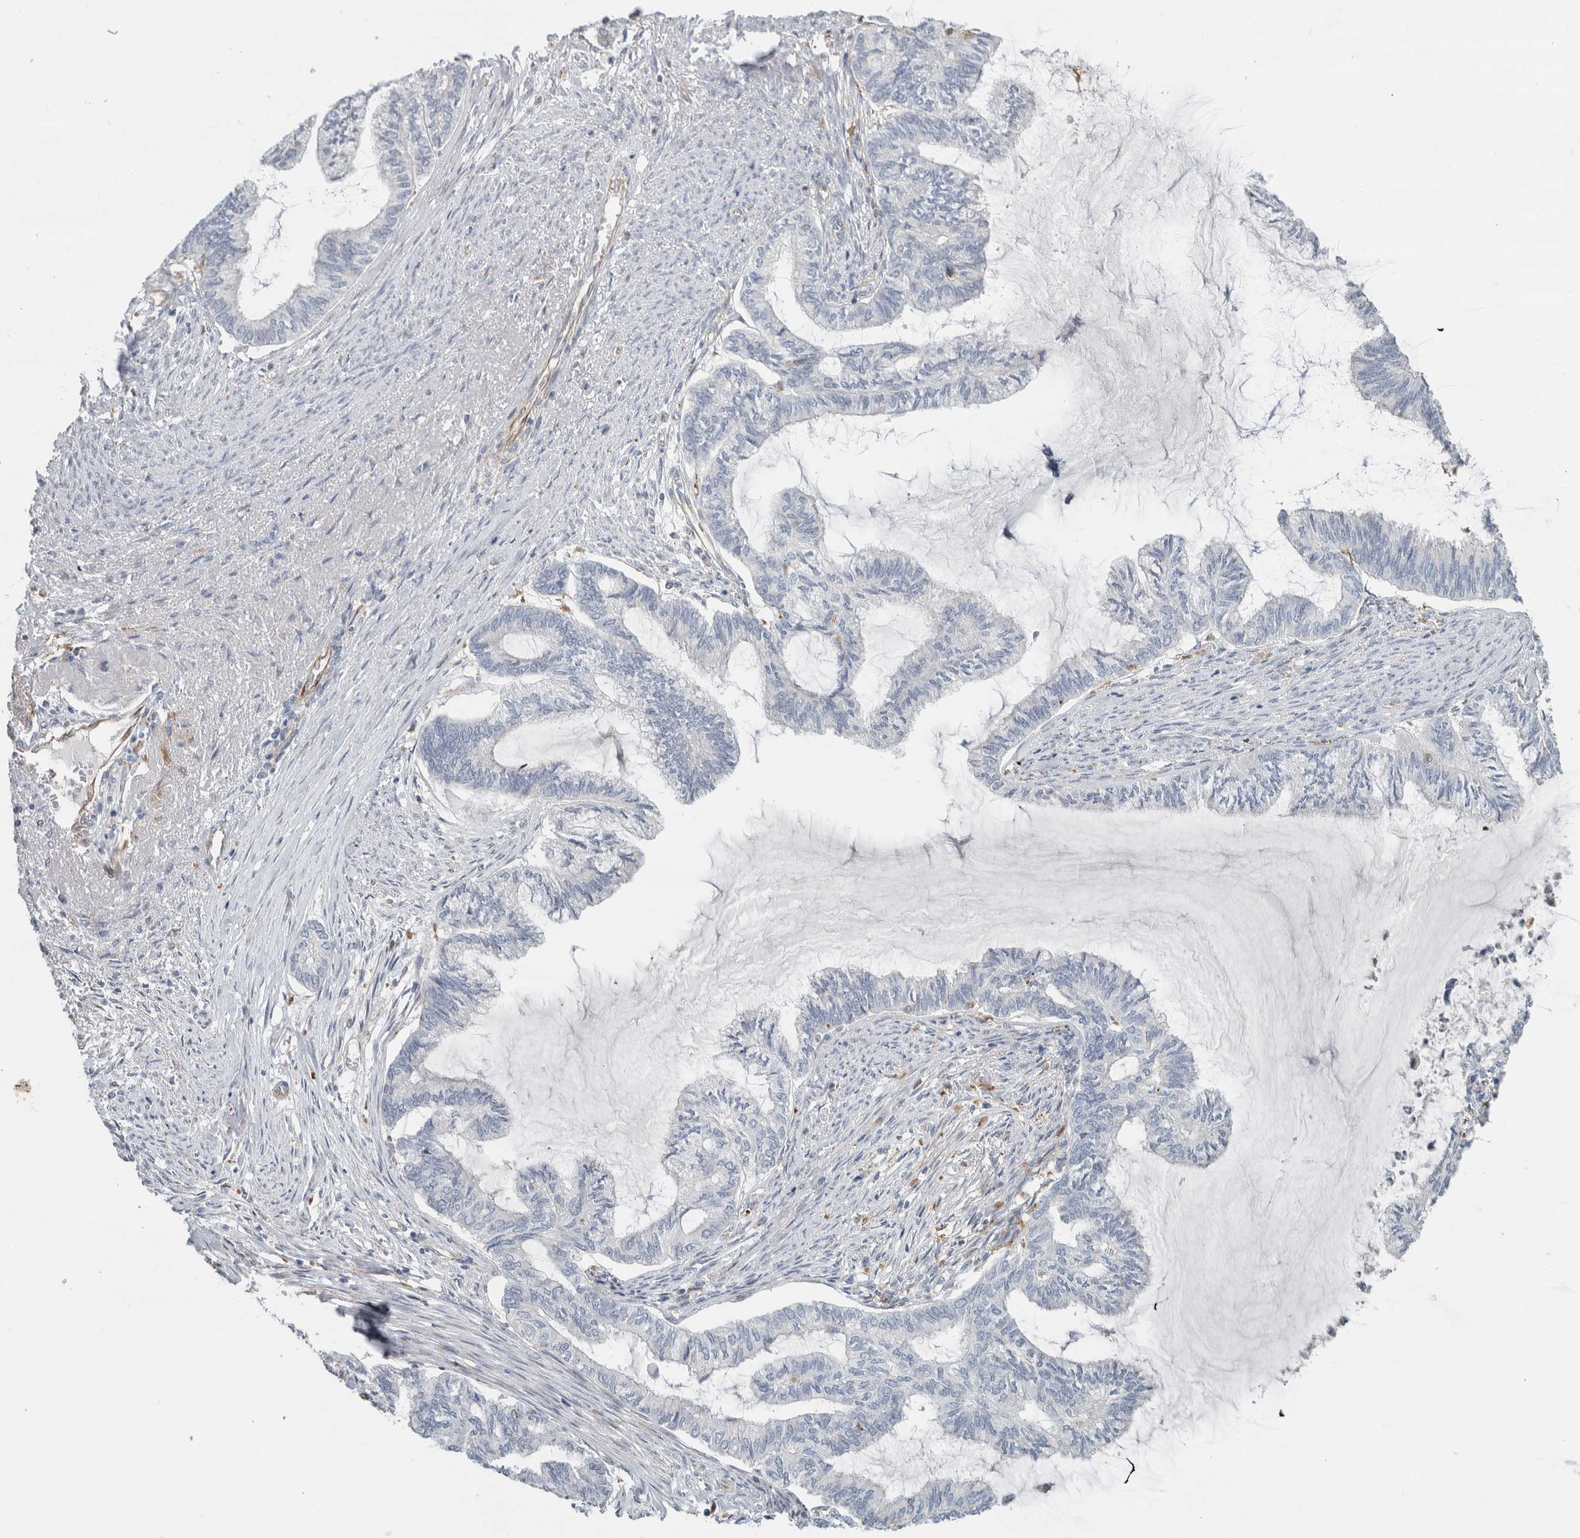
{"staining": {"intensity": "negative", "quantity": "none", "location": "none"}, "tissue": "endometrial cancer", "cell_type": "Tumor cells", "image_type": "cancer", "snomed": [{"axis": "morphology", "description": "Adenocarcinoma, NOS"}, {"axis": "topography", "description": "Endometrium"}], "caption": "An IHC micrograph of endometrial adenocarcinoma is shown. There is no staining in tumor cells of endometrial adenocarcinoma.", "gene": "LY86", "patient": {"sex": "female", "age": 86}}